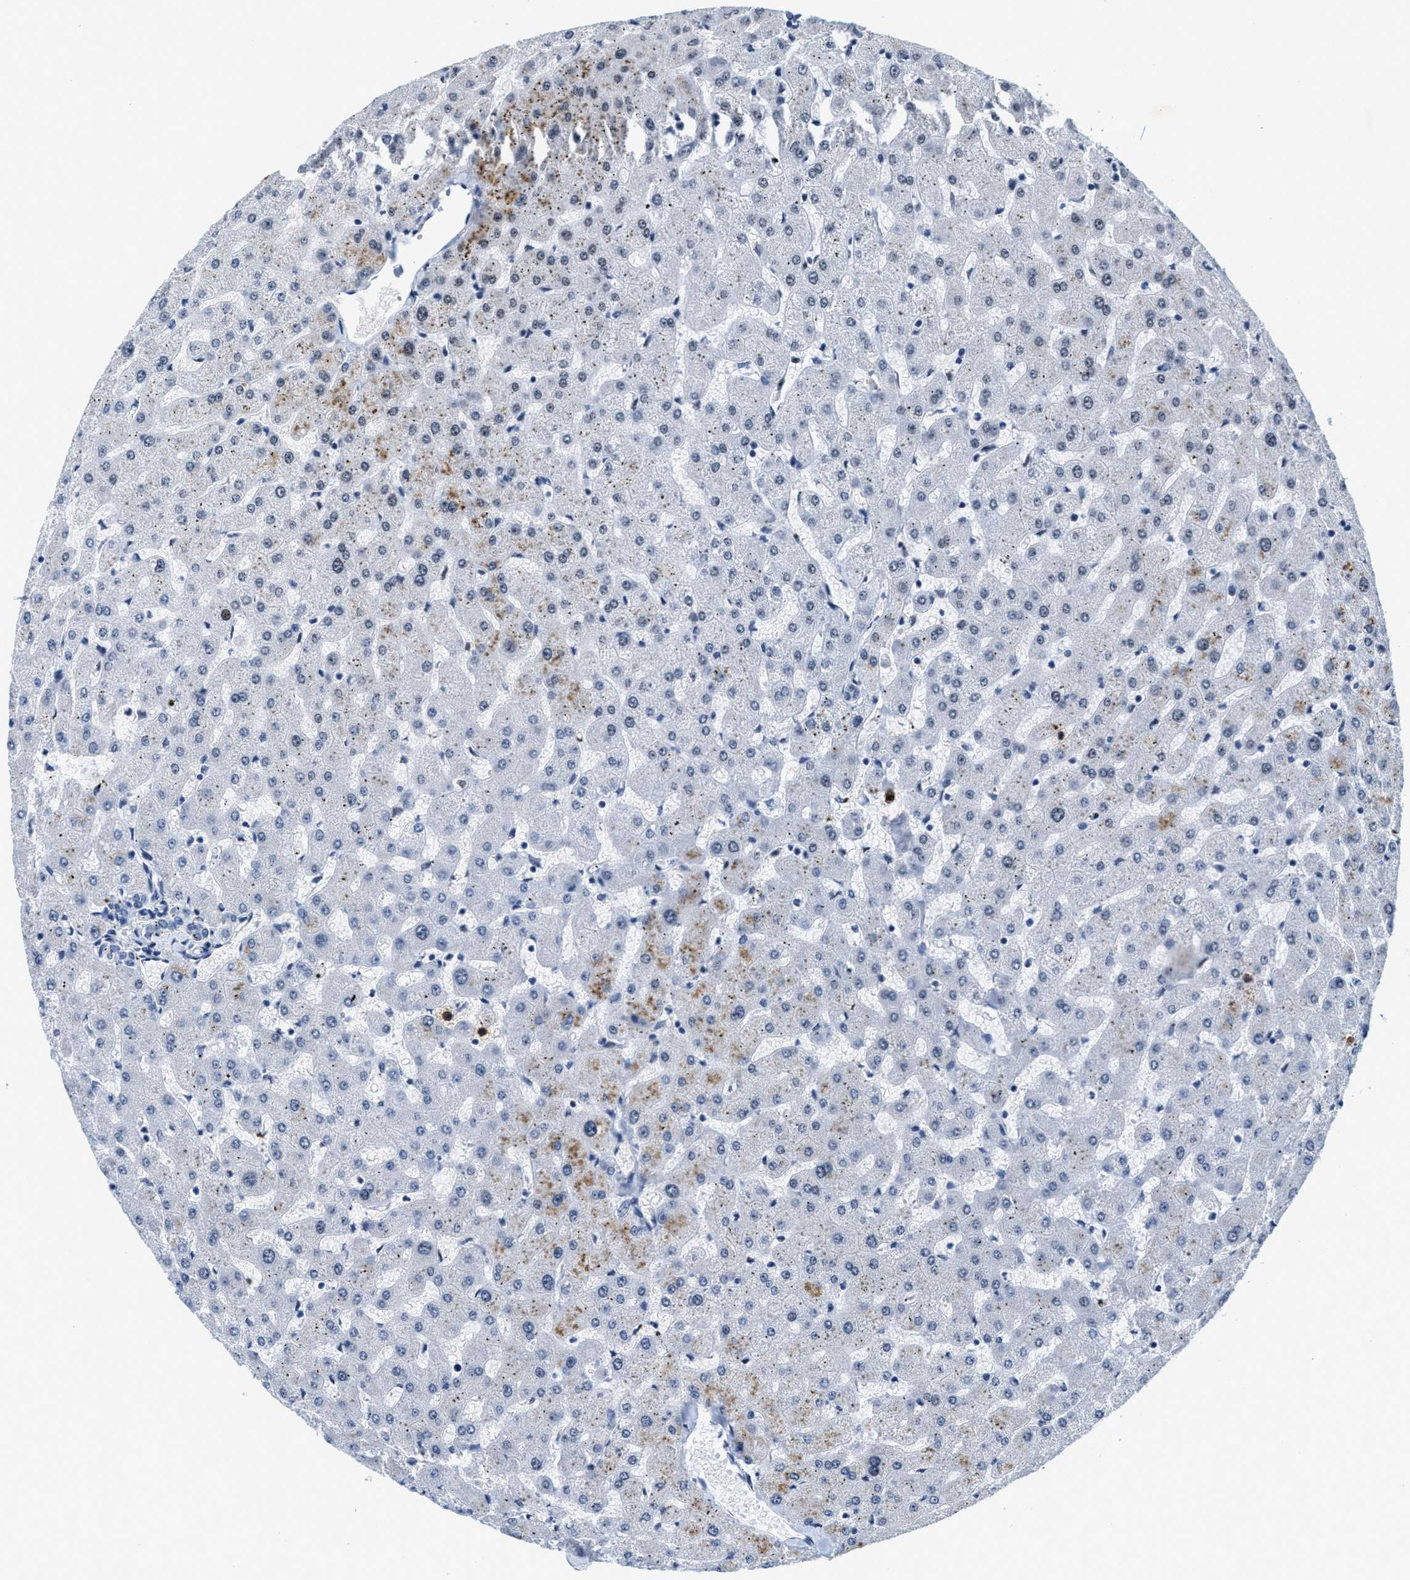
{"staining": {"intensity": "negative", "quantity": "none", "location": "none"}, "tissue": "liver", "cell_type": "Cholangiocytes", "image_type": "normal", "snomed": [{"axis": "morphology", "description": "Normal tissue, NOS"}, {"axis": "topography", "description": "Liver"}], "caption": "DAB (3,3'-diaminobenzidine) immunohistochemical staining of benign human liver displays no significant staining in cholangiocytes.", "gene": "SETD1B", "patient": {"sex": "female", "age": 63}}